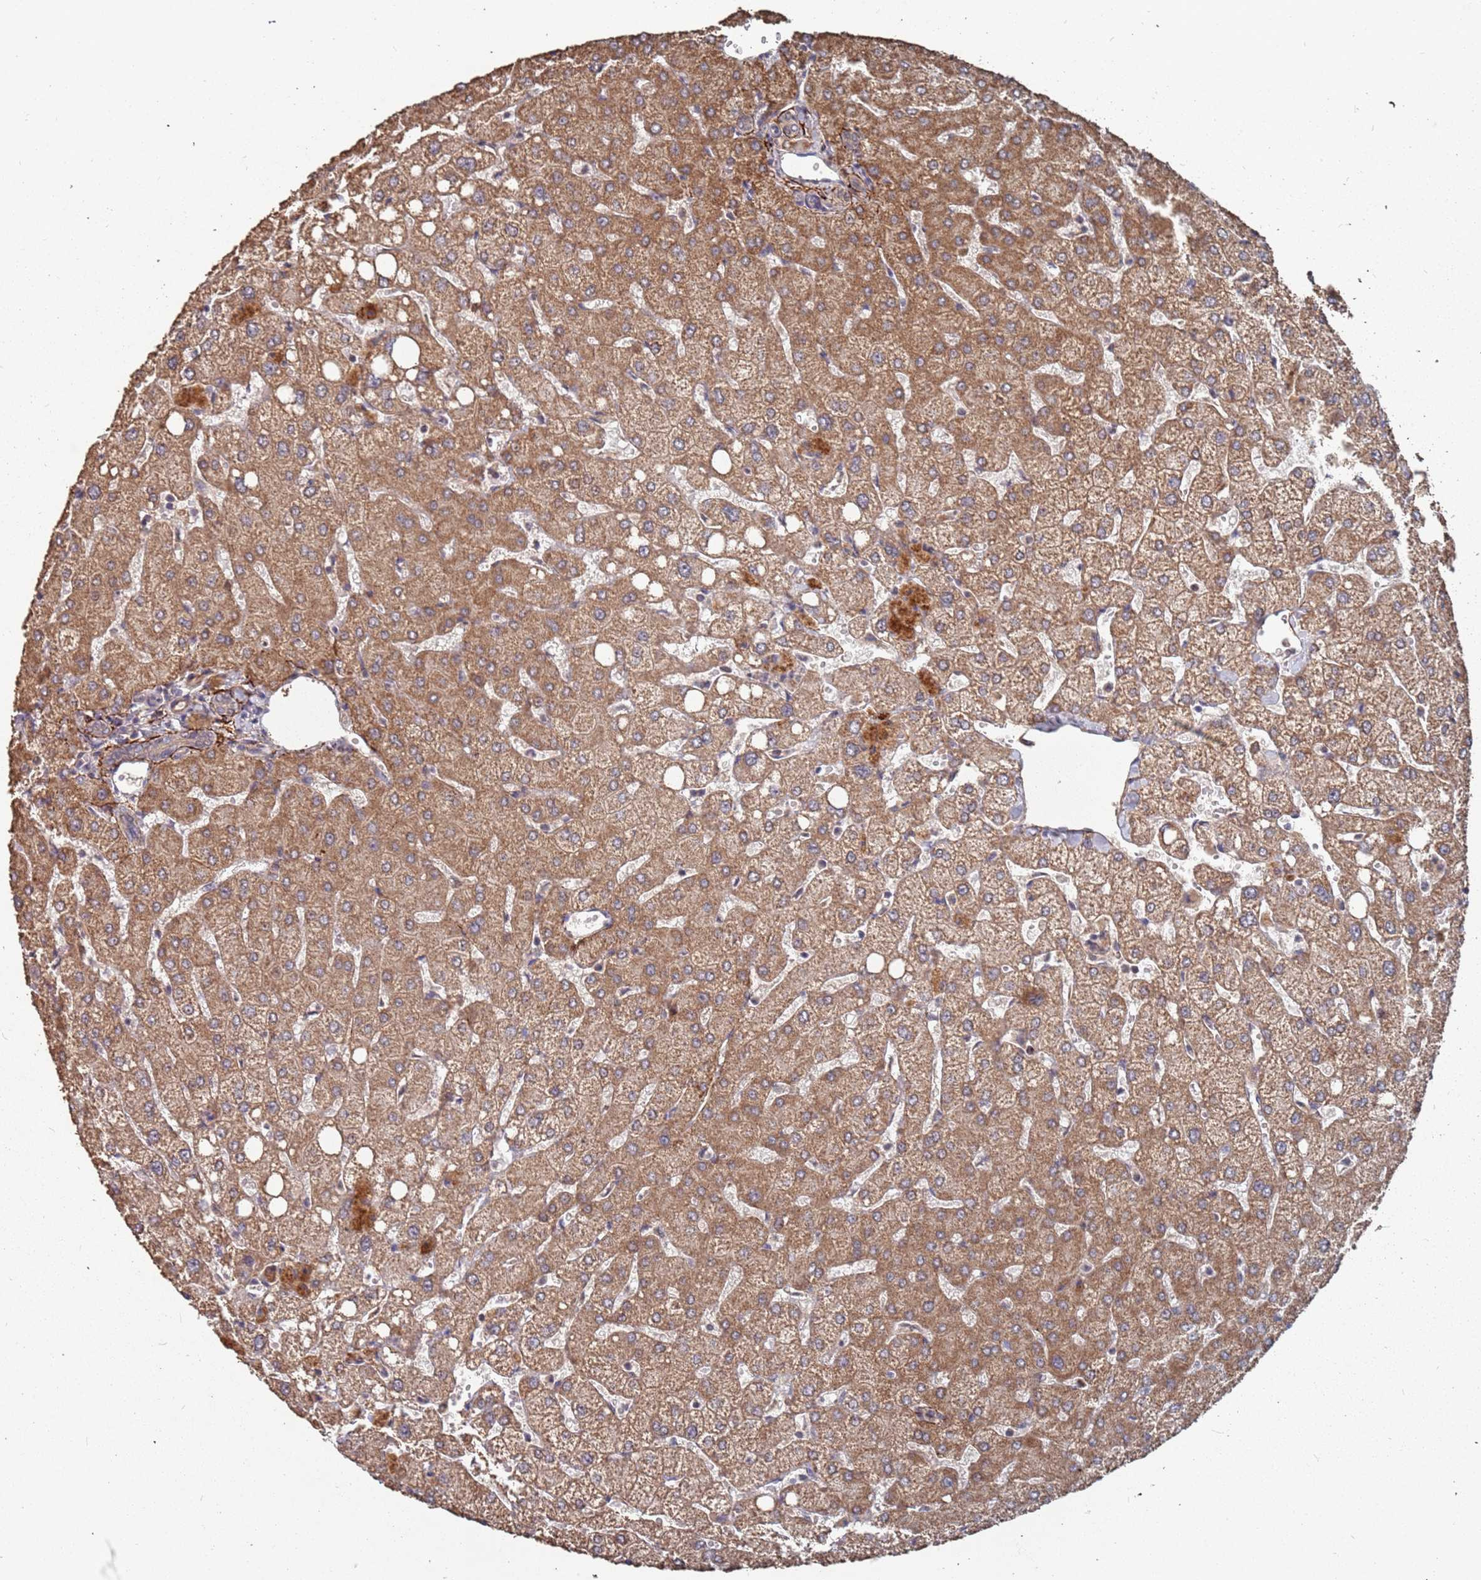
{"staining": {"intensity": "negative", "quantity": "none", "location": "none"}, "tissue": "liver", "cell_type": "Cholangiocytes", "image_type": "normal", "snomed": [{"axis": "morphology", "description": "Normal tissue, NOS"}, {"axis": "topography", "description": "Liver"}], "caption": "Liver stained for a protein using immunohistochemistry reveals no positivity cholangiocytes.", "gene": "PRORP", "patient": {"sex": "female", "age": 54}}